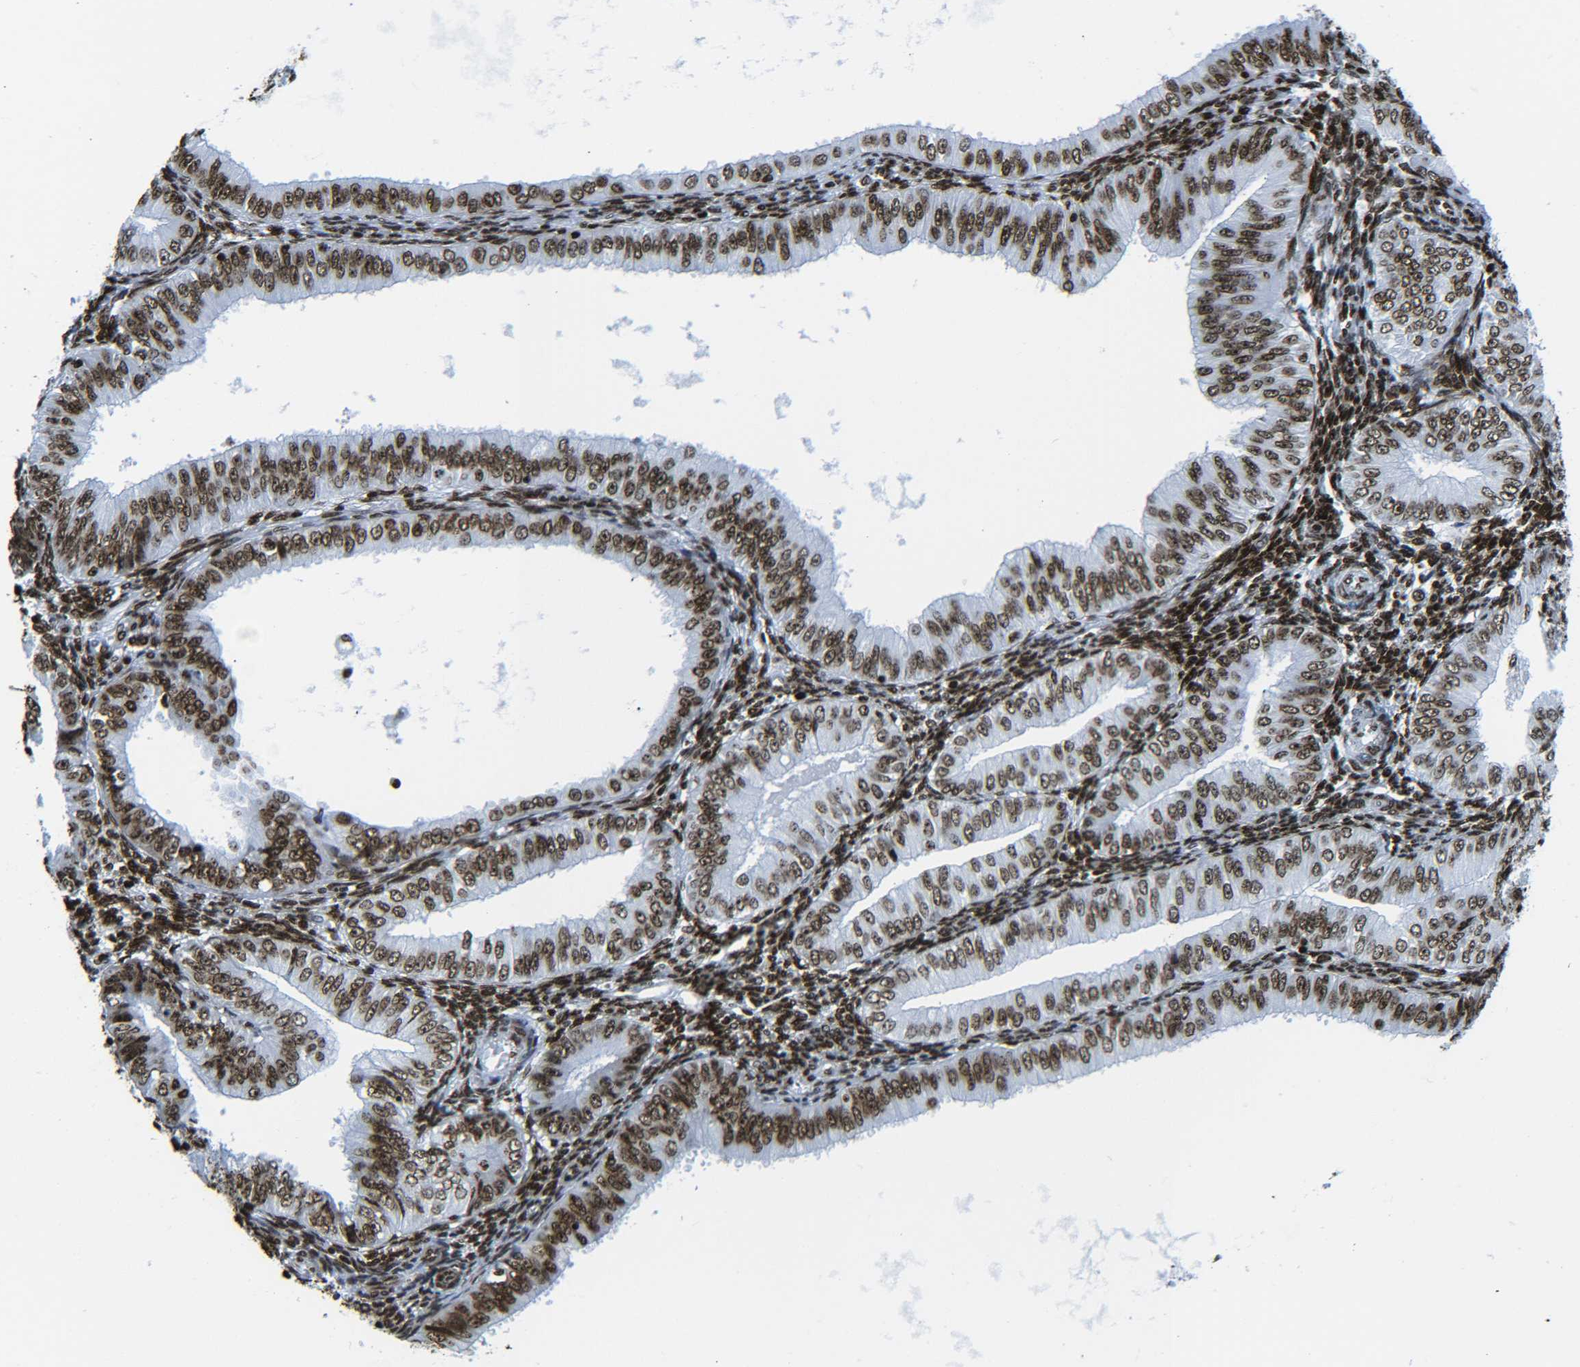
{"staining": {"intensity": "moderate", "quantity": ">75%", "location": "nuclear"}, "tissue": "endometrial cancer", "cell_type": "Tumor cells", "image_type": "cancer", "snomed": [{"axis": "morphology", "description": "Normal tissue, NOS"}, {"axis": "morphology", "description": "Adenocarcinoma, NOS"}, {"axis": "topography", "description": "Endometrium"}], "caption": "Immunohistochemistry histopathology image of human endometrial cancer (adenocarcinoma) stained for a protein (brown), which exhibits medium levels of moderate nuclear expression in approximately >75% of tumor cells.", "gene": "H2AX", "patient": {"sex": "female", "age": 53}}